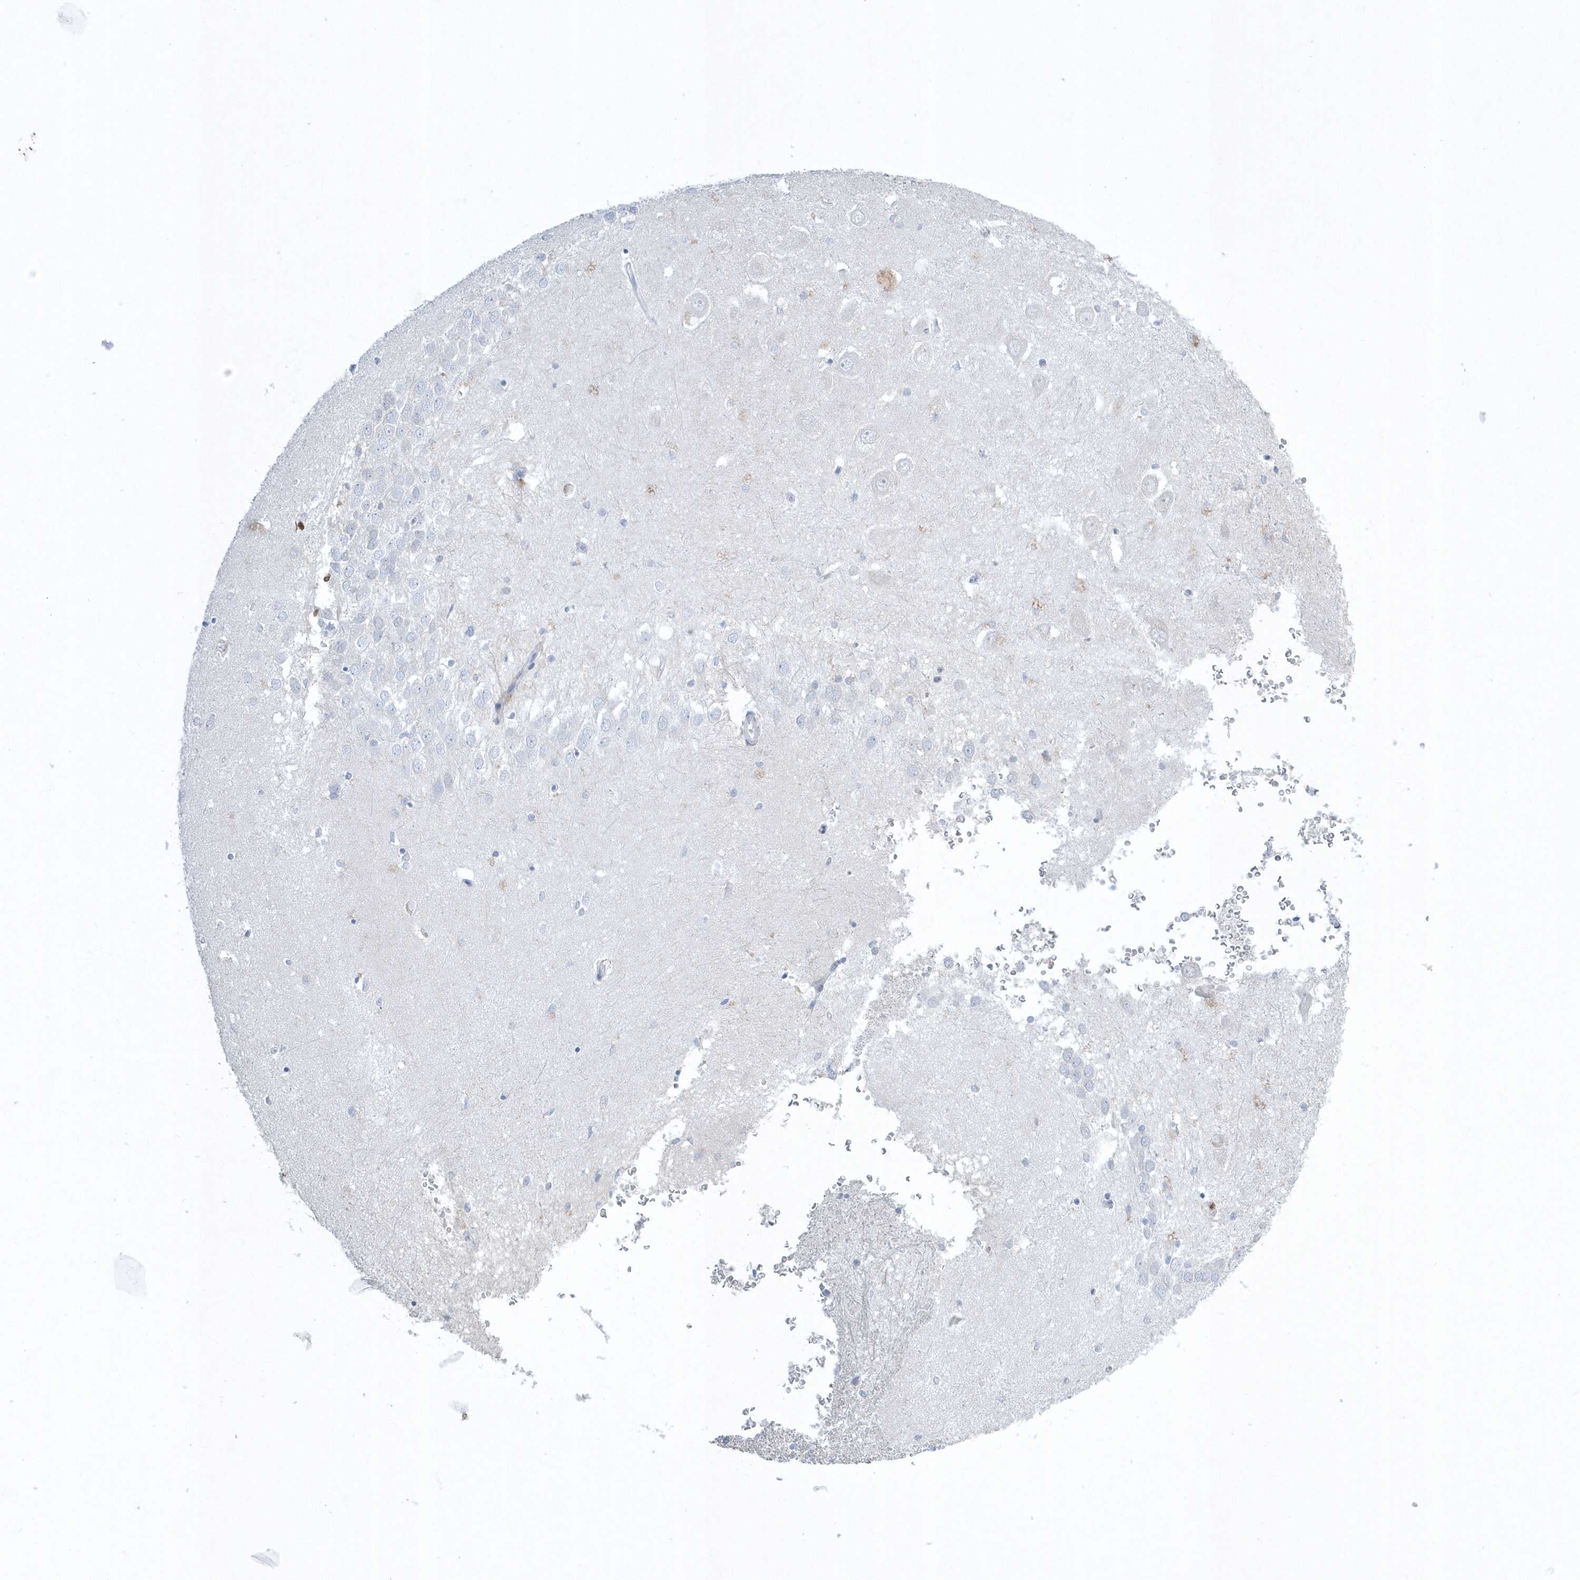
{"staining": {"intensity": "negative", "quantity": "none", "location": "none"}, "tissue": "hippocampus", "cell_type": "Glial cells", "image_type": "normal", "snomed": [{"axis": "morphology", "description": "Normal tissue, NOS"}, {"axis": "topography", "description": "Hippocampus"}], "caption": "DAB (3,3'-diaminobenzidine) immunohistochemical staining of unremarkable hippocampus shows no significant staining in glial cells.", "gene": "SPATA18", "patient": {"sex": "female", "age": 64}}